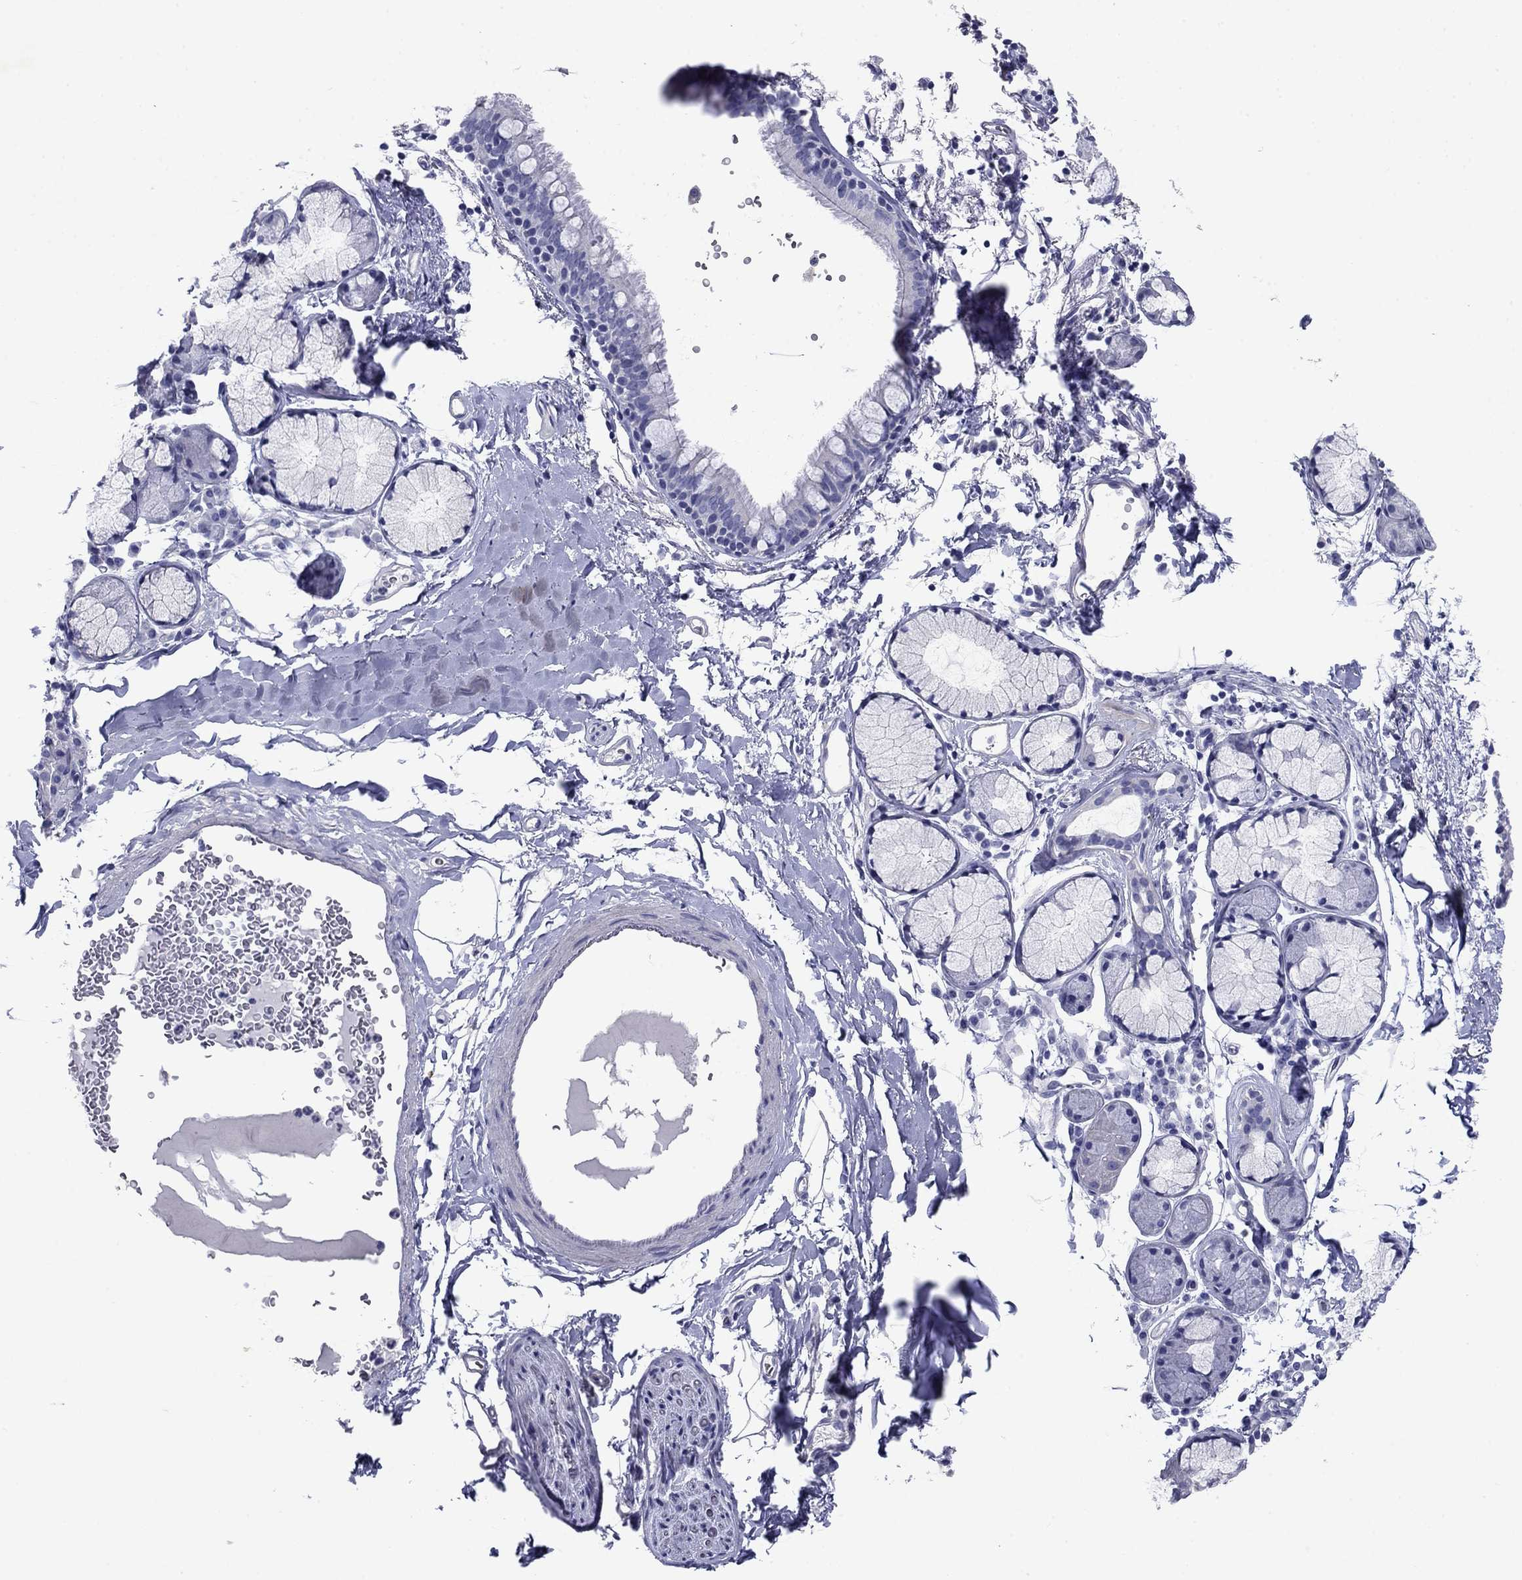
{"staining": {"intensity": "negative", "quantity": "none", "location": "none"}, "tissue": "bronchus", "cell_type": "Respiratory epithelial cells", "image_type": "normal", "snomed": [{"axis": "morphology", "description": "Normal tissue, NOS"}, {"axis": "morphology", "description": "Squamous cell carcinoma, NOS"}, {"axis": "topography", "description": "Cartilage tissue"}, {"axis": "topography", "description": "Bronchus"}], "caption": "There is no significant staining in respiratory epithelial cells of bronchus. (Immunohistochemistry, brightfield microscopy, high magnification).", "gene": "PRKCG", "patient": {"sex": "male", "age": 72}}